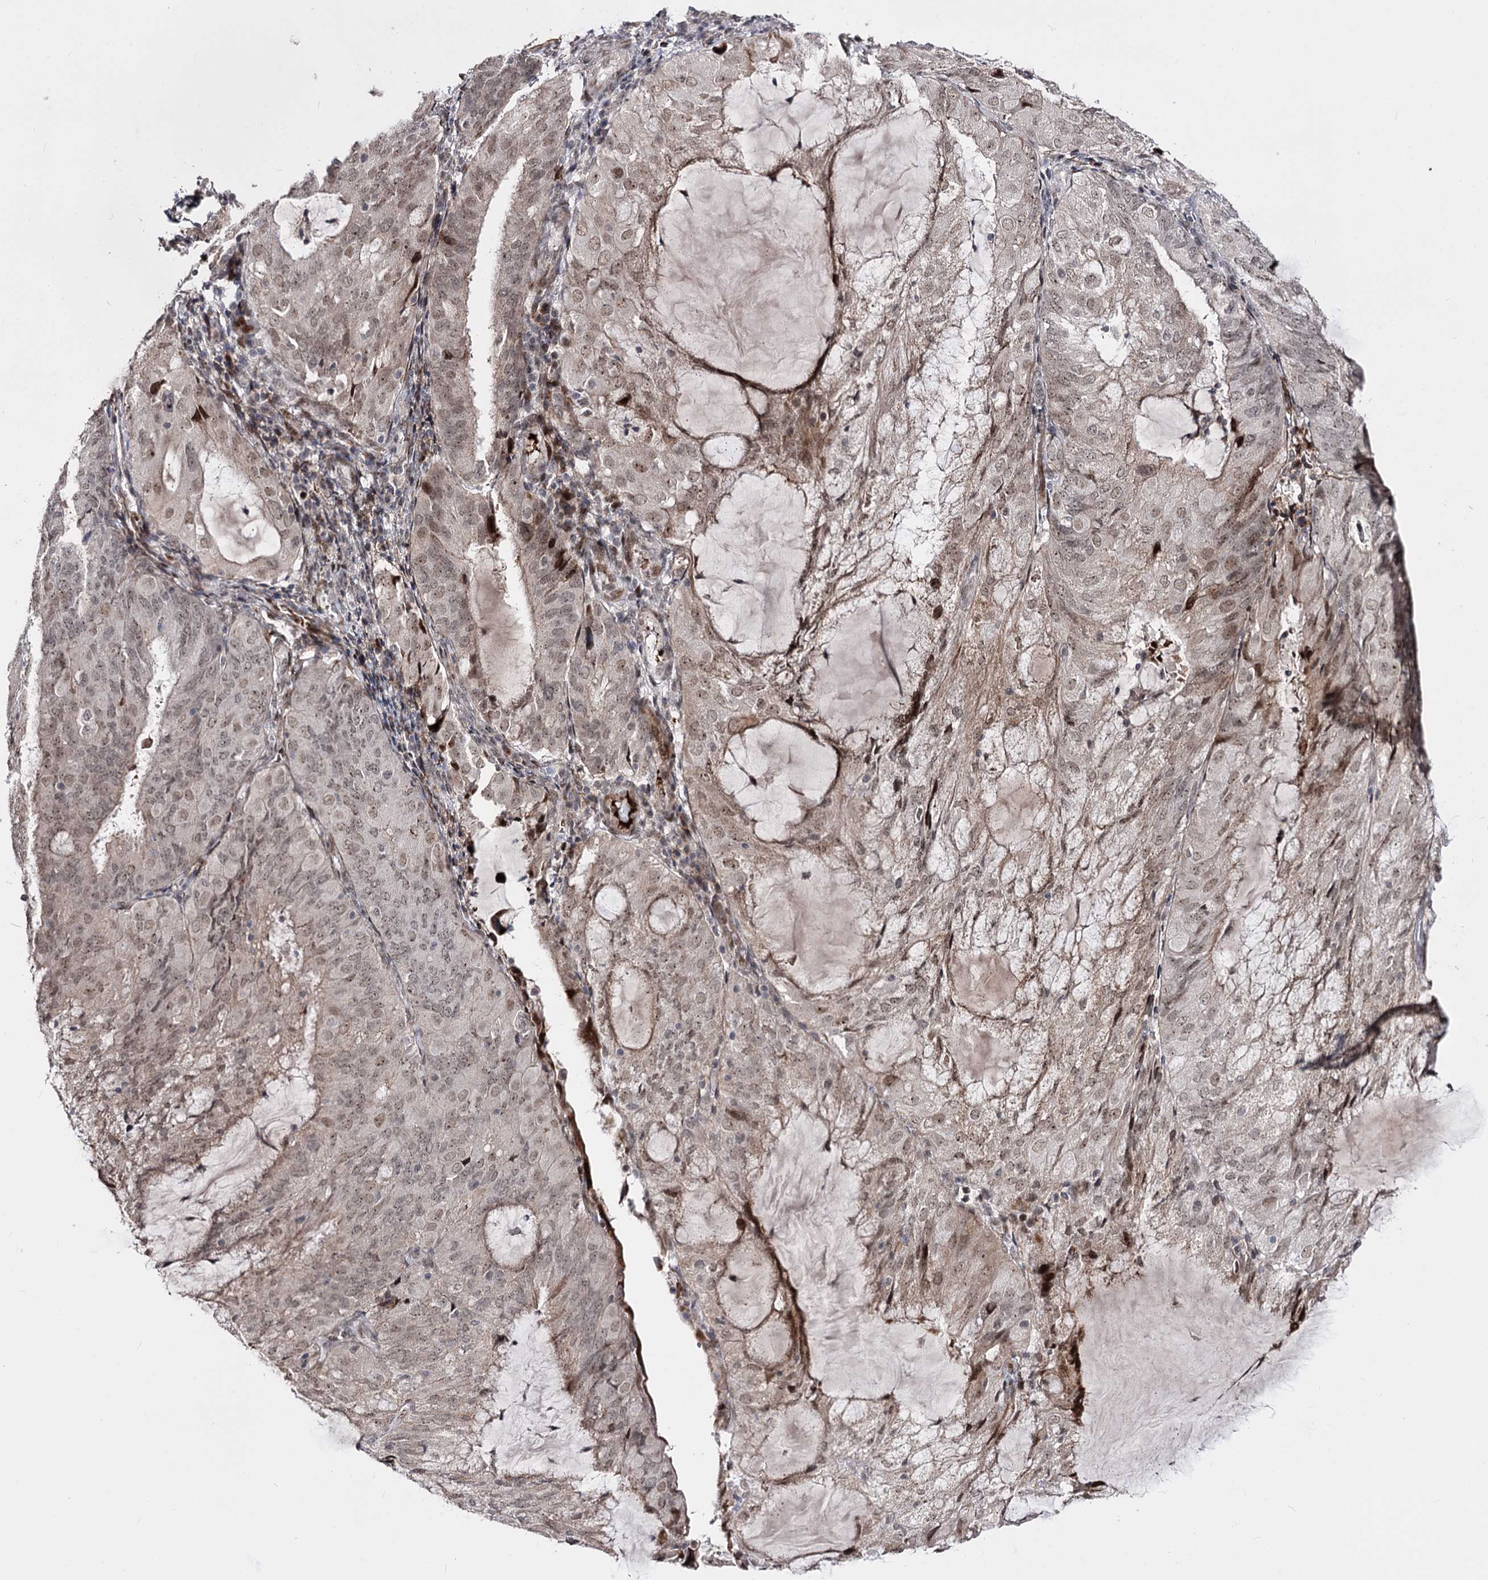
{"staining": {"intensity": "weak", "quantity": ">75%", "location": "nuclear"}, "tissue": "endometrial cancer", "cell_type": "Tumor cells", "image_type": "cancer", "snomed": [{"axis": "morphology", "description": "Adenocarcinoma, NOS"}, {"axis": "topography", "description": "Endometrium"}], "caption": "Protein staining by immunohistochemistry demonstrates weak nuclear positivity in about >75% of tumor cells in adenocarcinoma (endometrial).", "gene": "STOX1", "patient": {"sex": "female", "age": 81}}